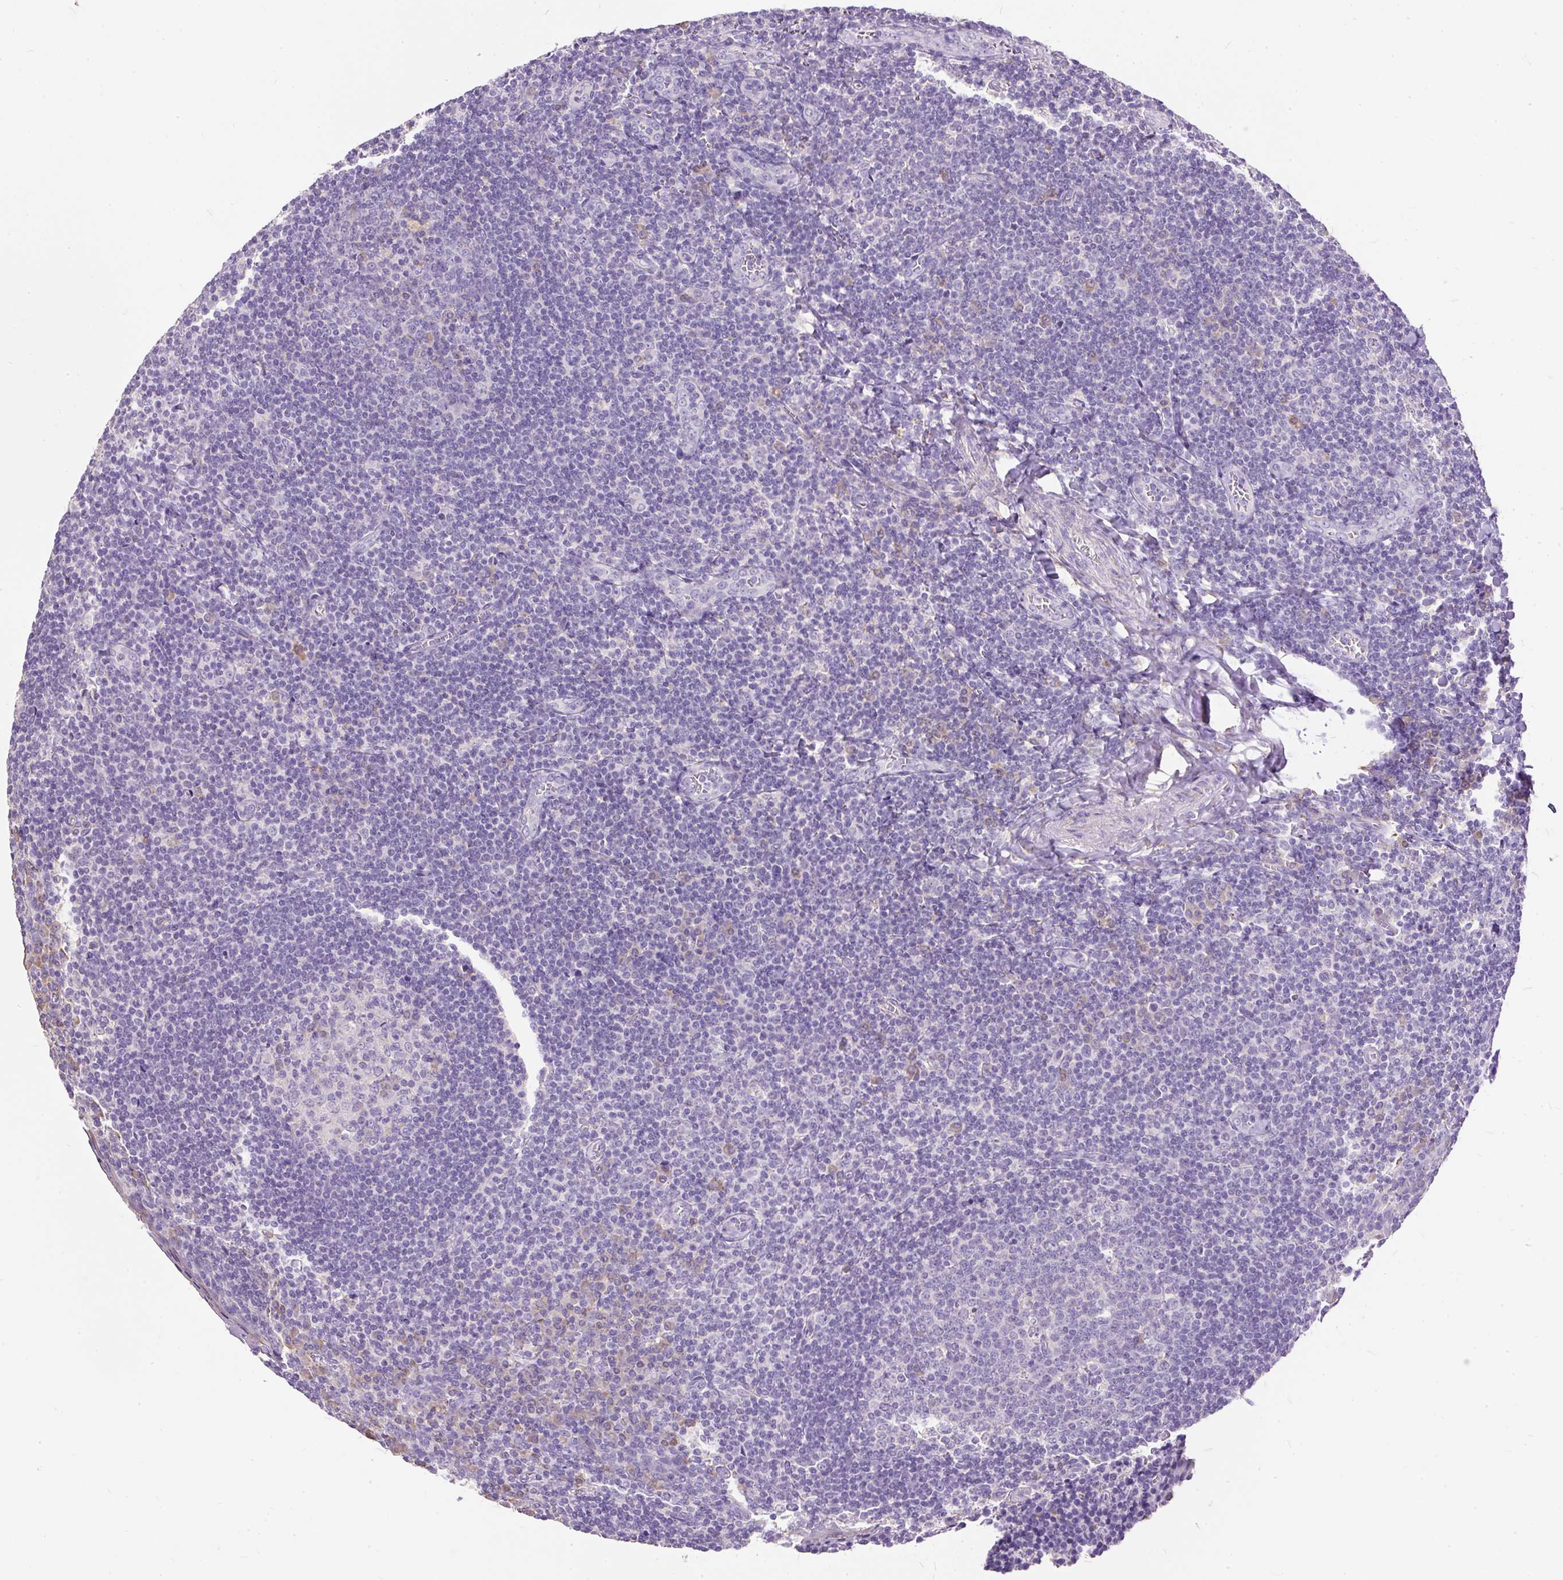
{"staining": {"intensity": "negative", "quantity": "none", "location": "none"}, "tissue": "tonsil", "cell_type": "Germinal center cells", "image_type": "normal", "snomed": [{"axis": "morphology", "description": "Normal tissue, NOS"}, {"axis": "topography", "description": "Tonsil"}], "caption": "IHC photomicrograph of normal human tonsil stained for a protein (brown), which displays no positivity in germinal center cells. (Stains: DAB (3,3'-diaminobenzidine) immunohistochemistry with hematoxylin counter stain, Microscopy: brightfield microscopy at high magnification).", "gene": "GBX1", "patient": {"sex": "male", "age": 27}}